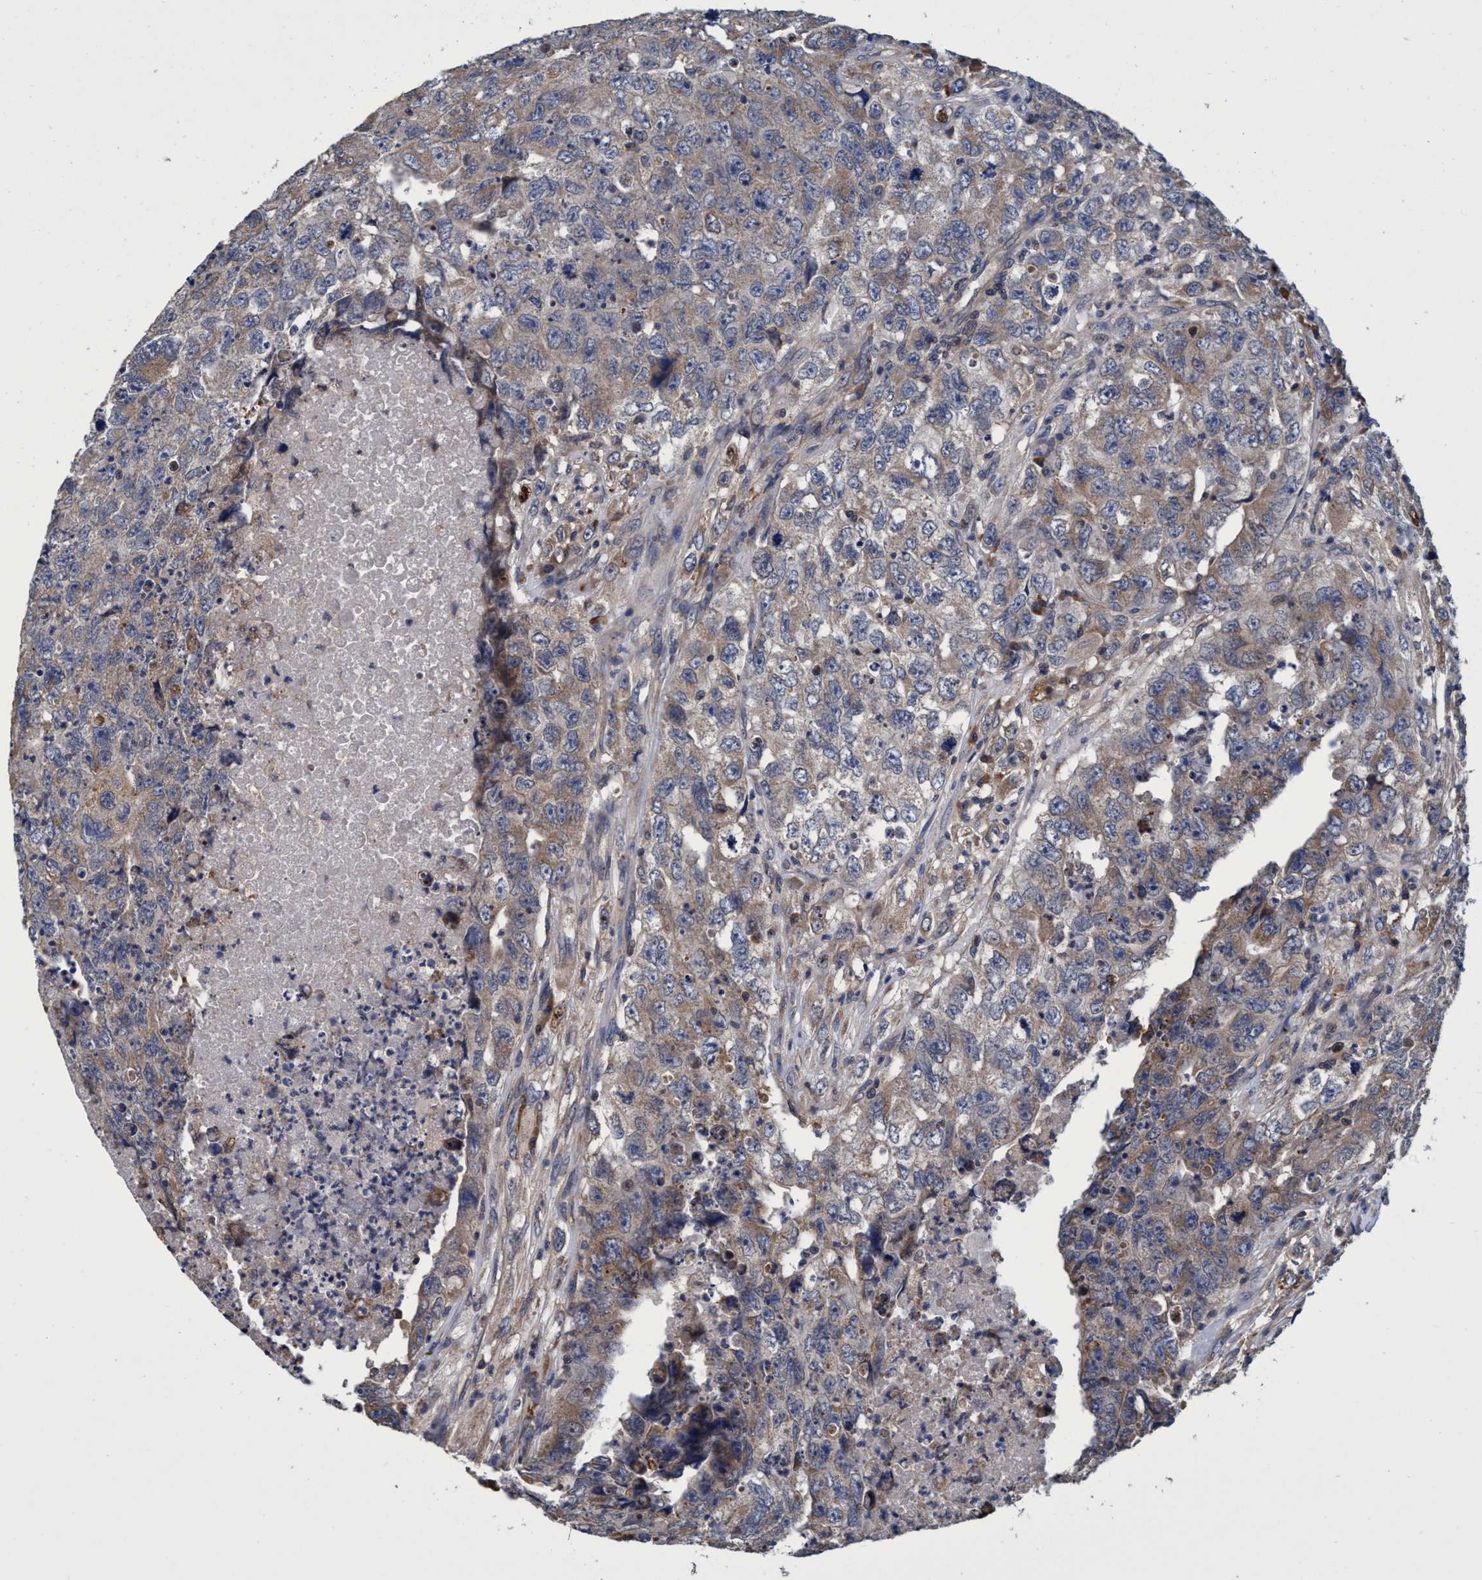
{"staining": {"intensity": "weak", "quantity": "25%-75%", "location": "cytoplasmic/membranous"}, "tissue": "testis cancer", "cell_type": "Tumor cells", "image_type": "cancer", "snomed": [{"axis": "morphology", "description": "Carcinoma, Embryonal, NOS"}, {"axis": "topography", "description": "Testis"}], "caption": "High-magnification brightfield microscopy of embryonal carcinoma (testis) stained with DAB (3,3'-diaminobenzidine) (brown) and counterstained with hematoxylin (blue). tumor cells exhibit weak cytoplasmic/membranous expression is seen in approximately25%-75% of cells.", "gene": "CALCOCO2", "patient": {"sex": "male", "age": 32}}